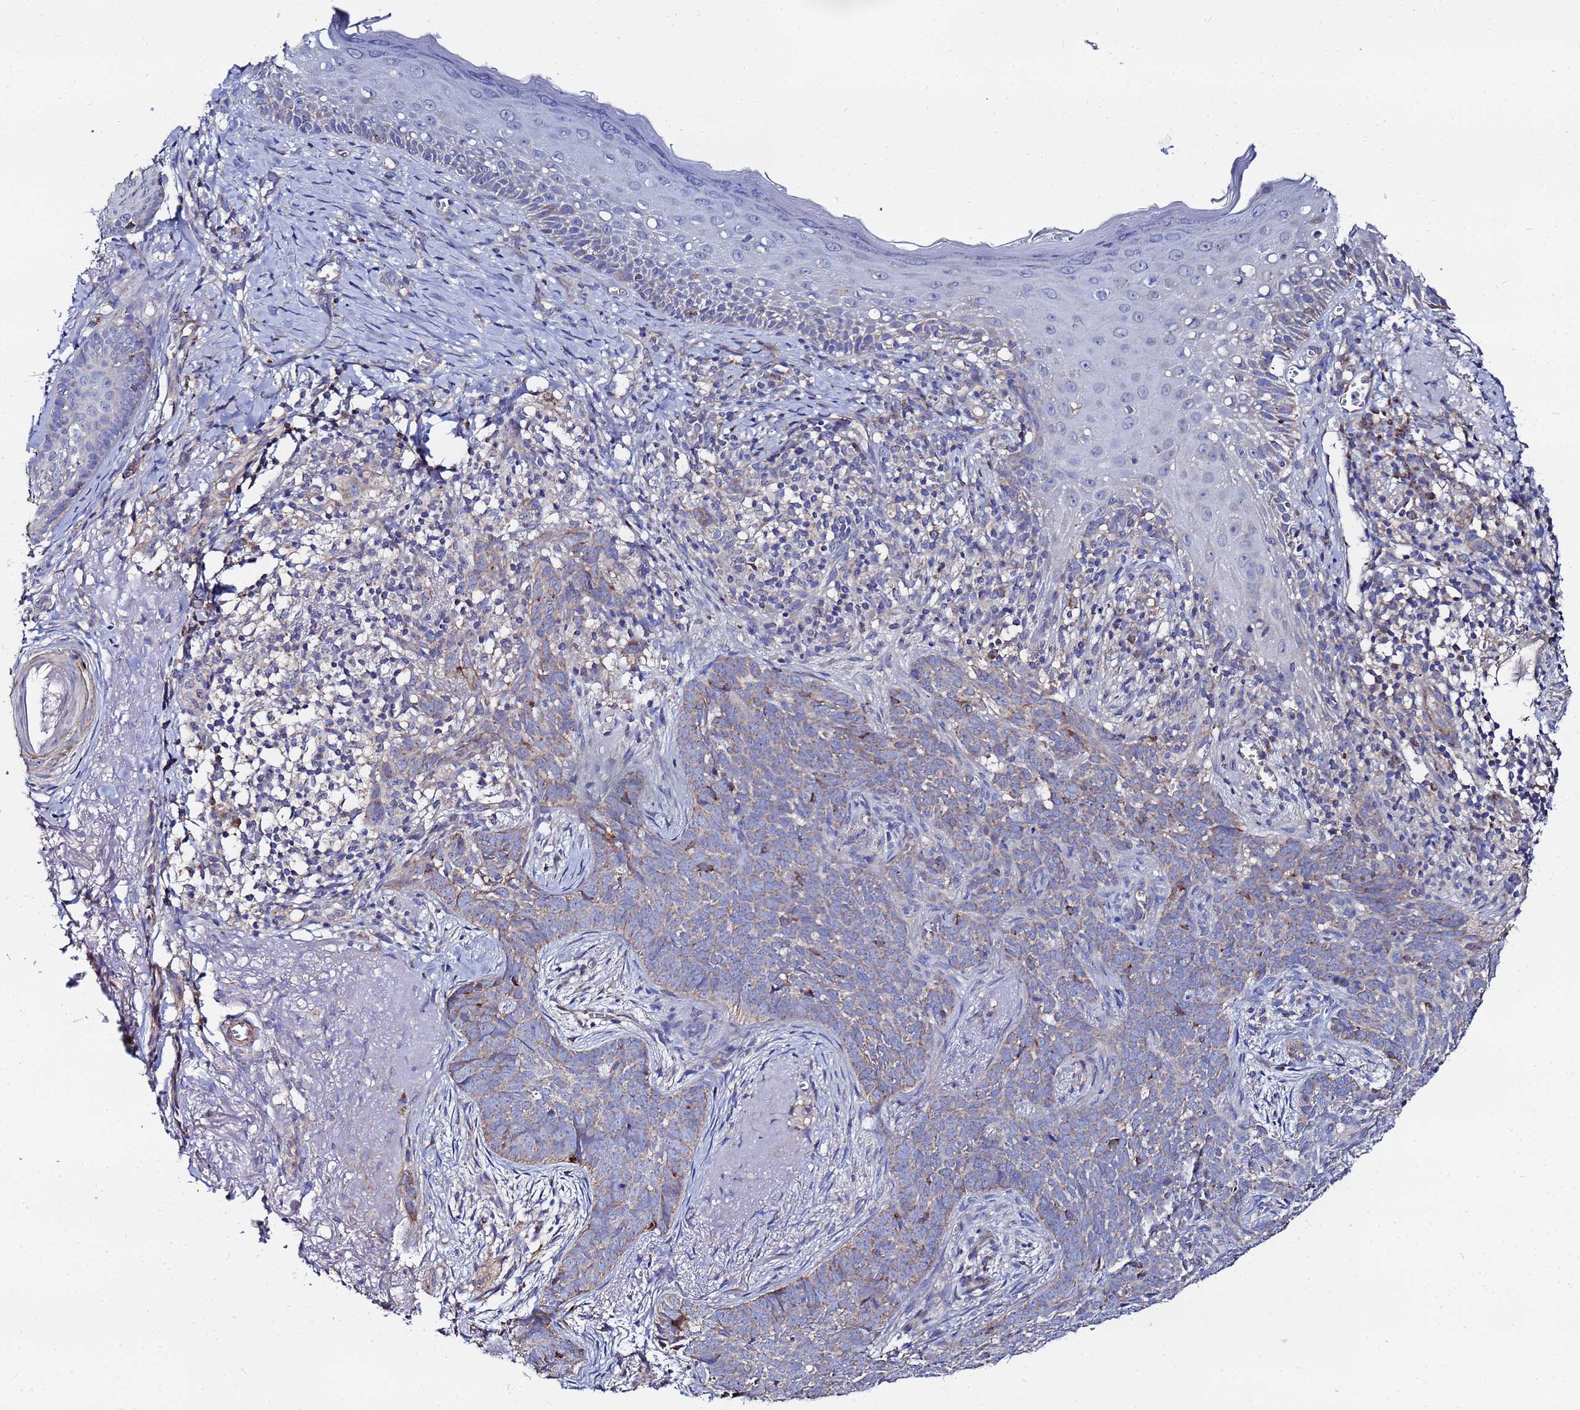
{"staining": {"intensity": "weak", "quantity": "25%-75%", "location": "cytoplasmic/membranous"}, "tissue": "skin cancer", "cell_type": "Tumor cells", "image_type": "cancer", "snomed": [{"axis": "morphology", "description": "Basal cell carcinoma"}, {"axis": "topography", "description": "Skin"}], "caption": "Weak cytoplasmic/membranous expression for a protein is appreciated in approximately 25%-75% of tumor cells of skin basal cell carcinoma using immunohistochemistry.", "gene": "FAHD2A", "patient": {"sex": "female", "age": 76}}